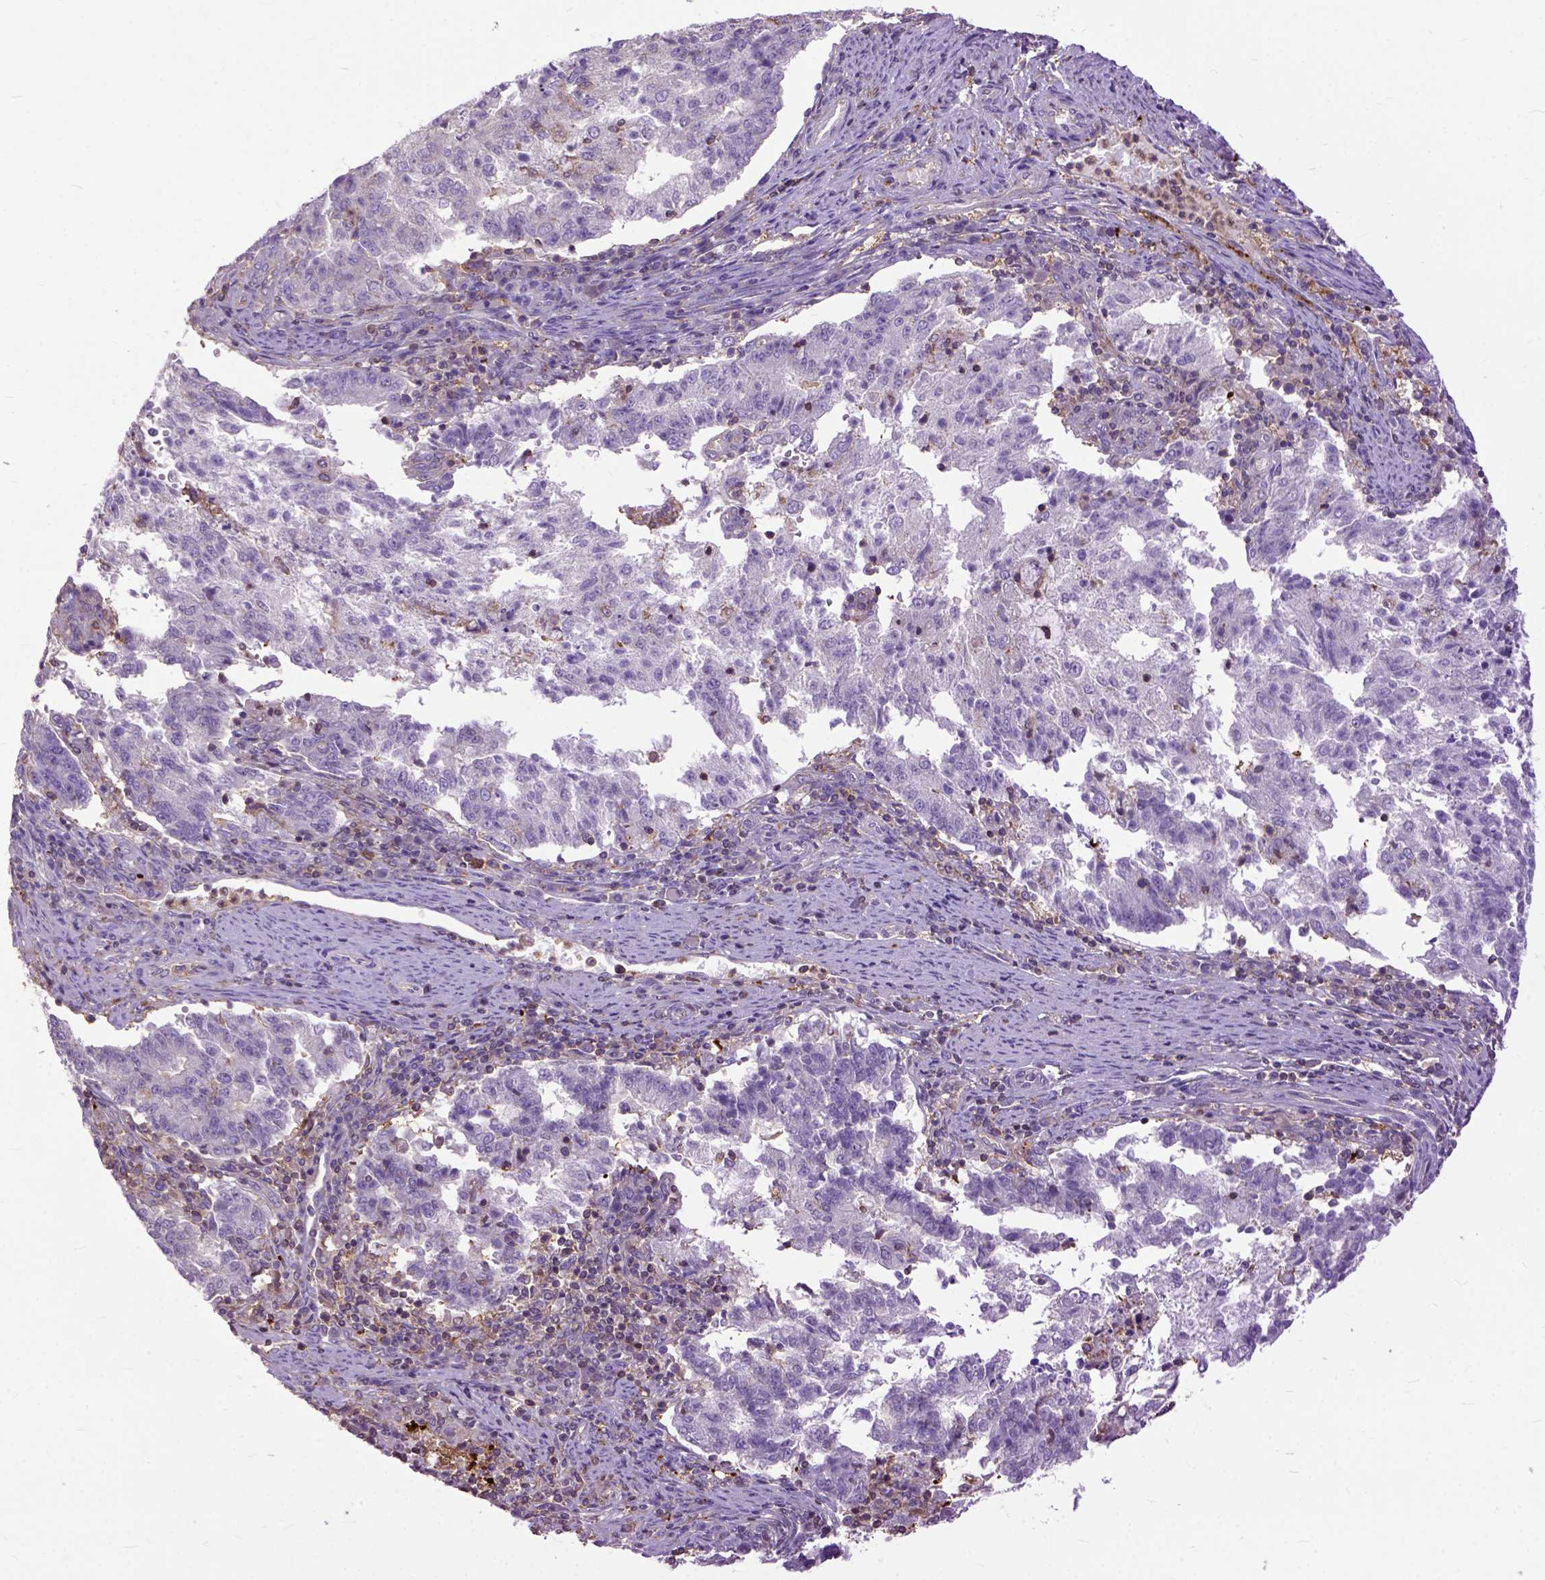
{"staining": {"intensity": "negative", "quantity": "none", "location": "none"}, "tissue": "endometrial cancer", "cell_type": "Tumor cells", "image_type": "cancer", "snomed": [{"axis": "morphology", "description": "Adenocarcinoma, NOS"}, {"axis": "topography", "description": "Endometrium"}], "caption": "Human endometrial cancer (adenocarcinoma) stained for a protein using immunohistochemistry (IHC) shows no expression in tumor cells.", "gene": "NAMPT", "patient": {"sex": "female", "age": 82}}